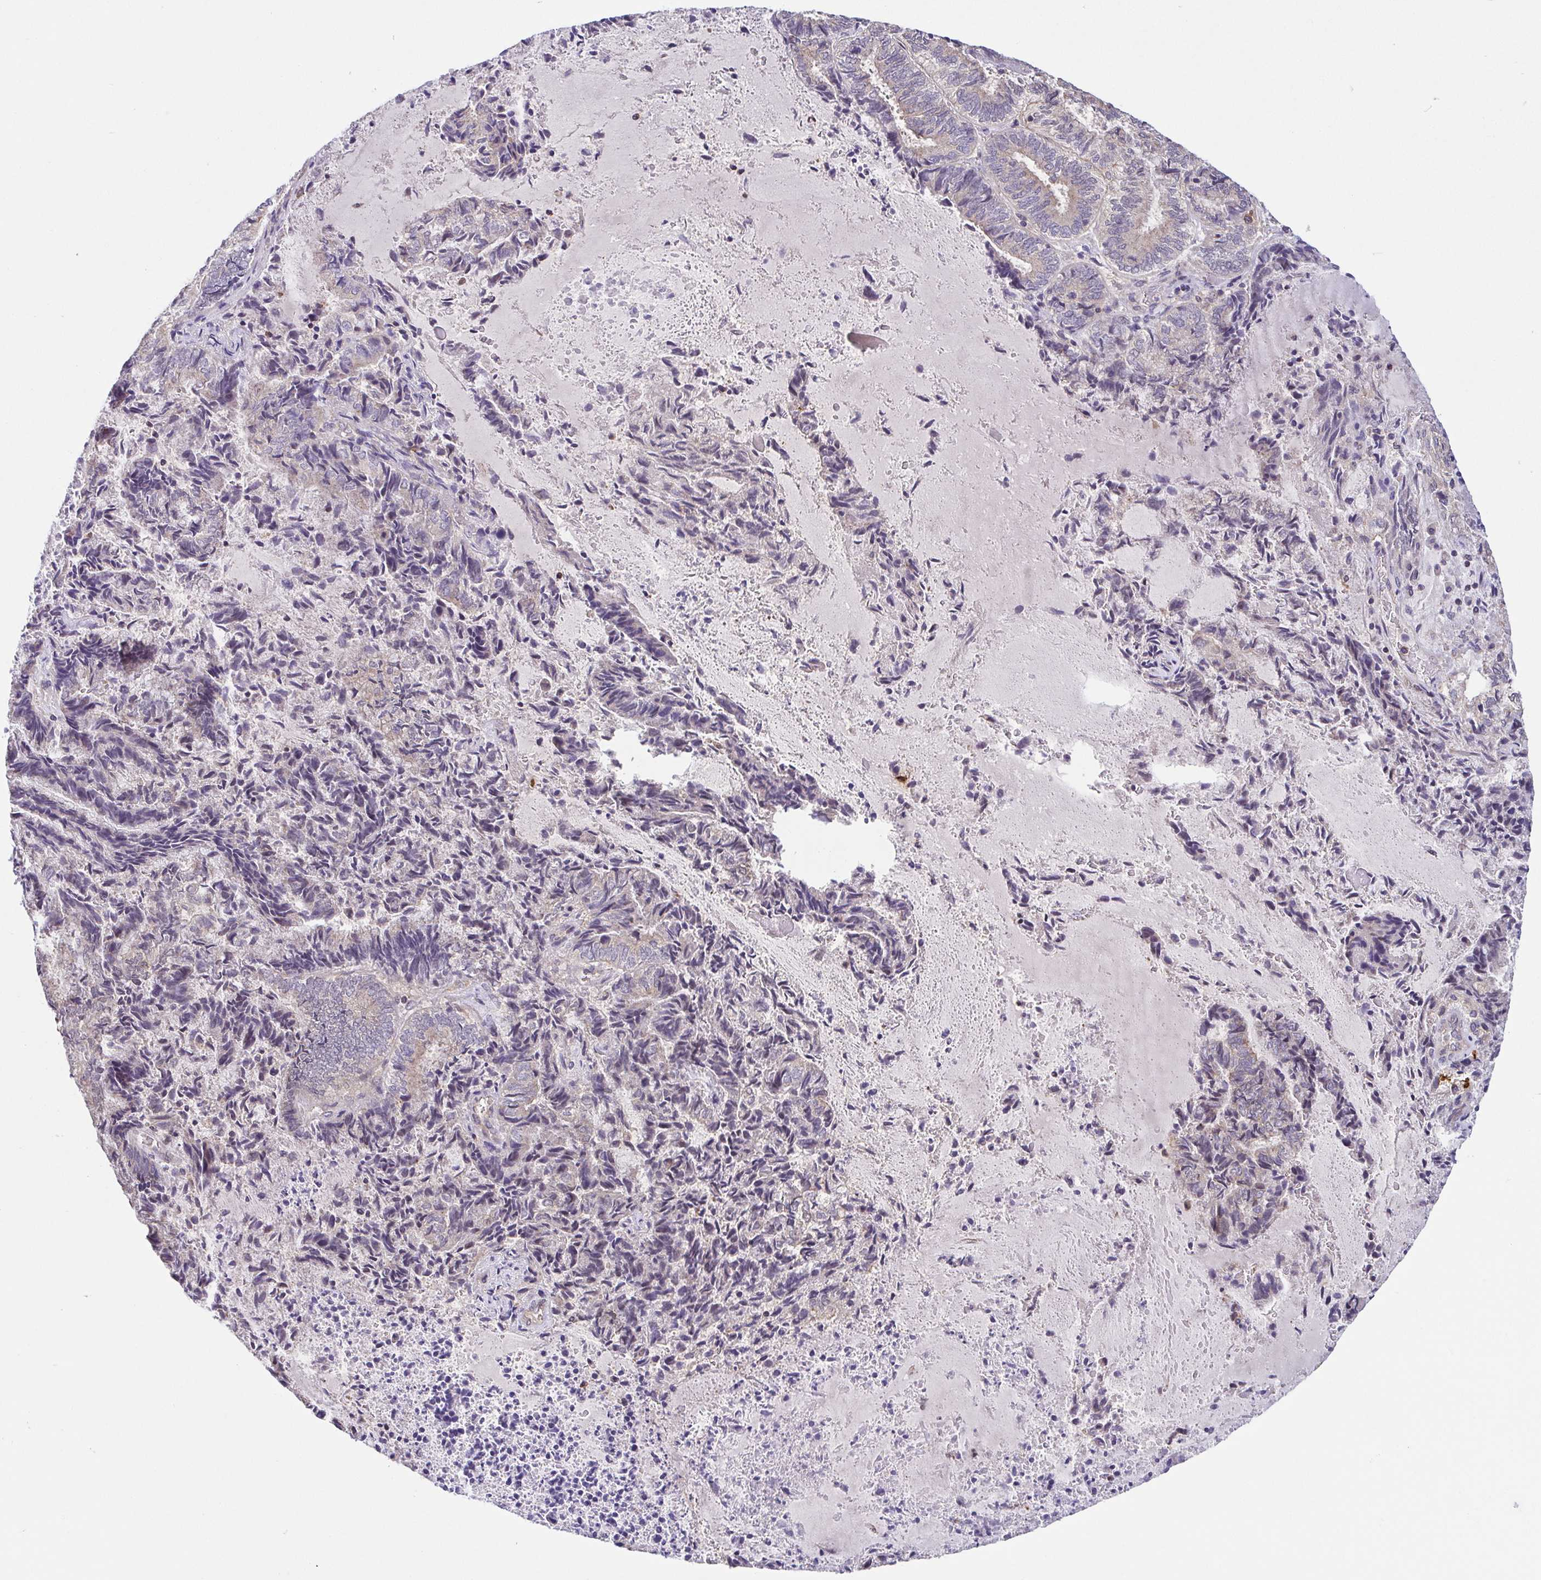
{"staining": {"intensity": "negative", "quantity": "none", "location": "none"}, "tissue": "endometrial cancer", "cell_type": "Tumor cells", "image_type": "cancer", "snomed": [{"axis": "morphology", "description": "Adenocarcinoma, NOS"}, {"axis": "topography", "description": "Endometrium"}], "caption": "Tumor cells are negative for brown protein staining in endometrial adenocarcinoma.", "gene": "PREPL", "patient": {"sex": "female", "age": 80}}